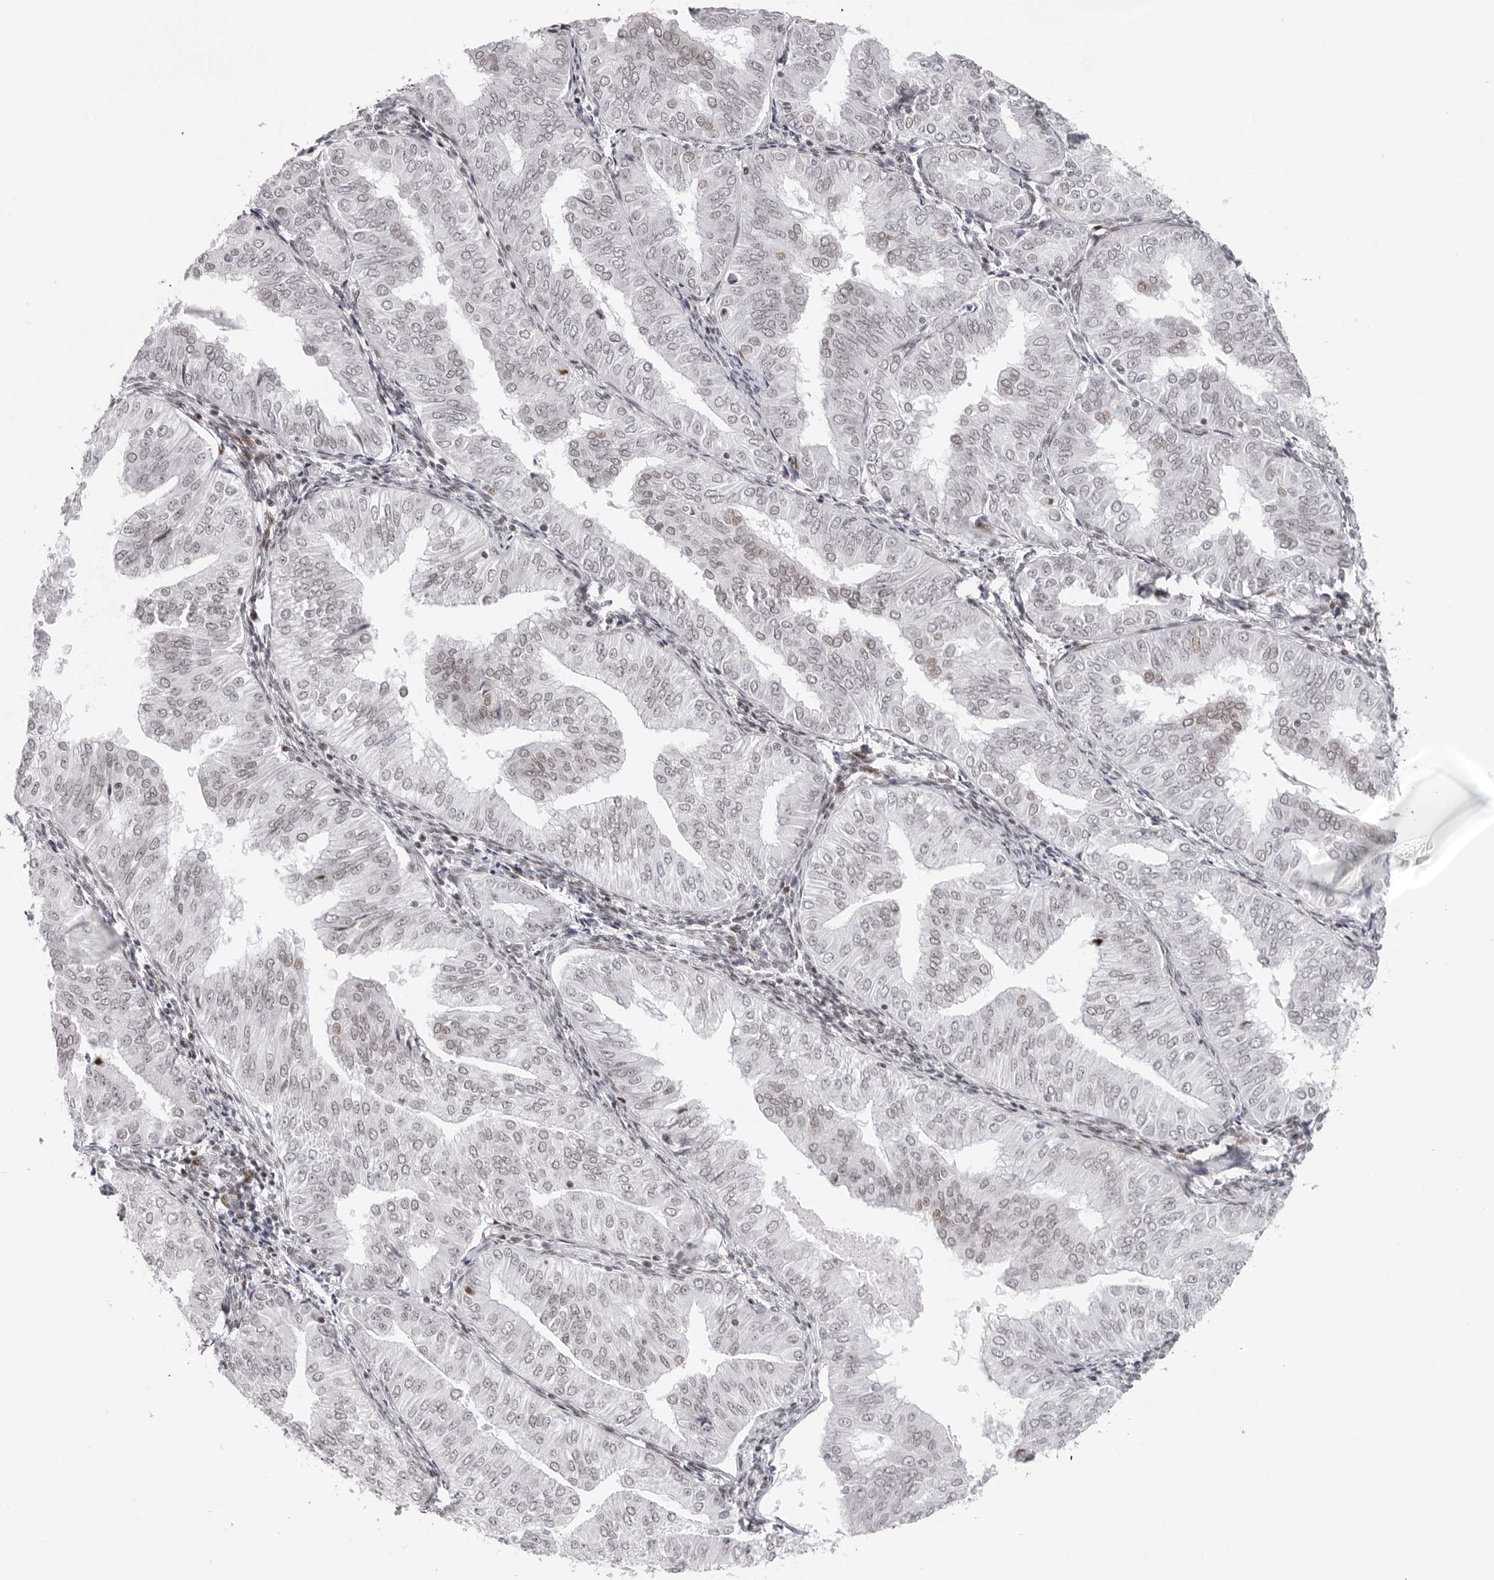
{"staining": {"intensity": "weak", "quantity": "25%-75%", "location": "nuclear"}, "tissue": "endometrial cancer", "cell_type": "Tumor cells", "image_type": "cancer", "snomed": [{"axis": "morphology", "description": "Normal tissue, NOS"}, {"axis": "morphology", "description": "Adenocarcinoma, NOS"}, {"axis": "topography", "description": "Endometrium"}], "caption": "Adenocarcinoma (endometrial) stained with a protein marker shows weak staining in tumor cells.", "gene": "NTPCR", "patient": {"sex": "female", "age": 53}}